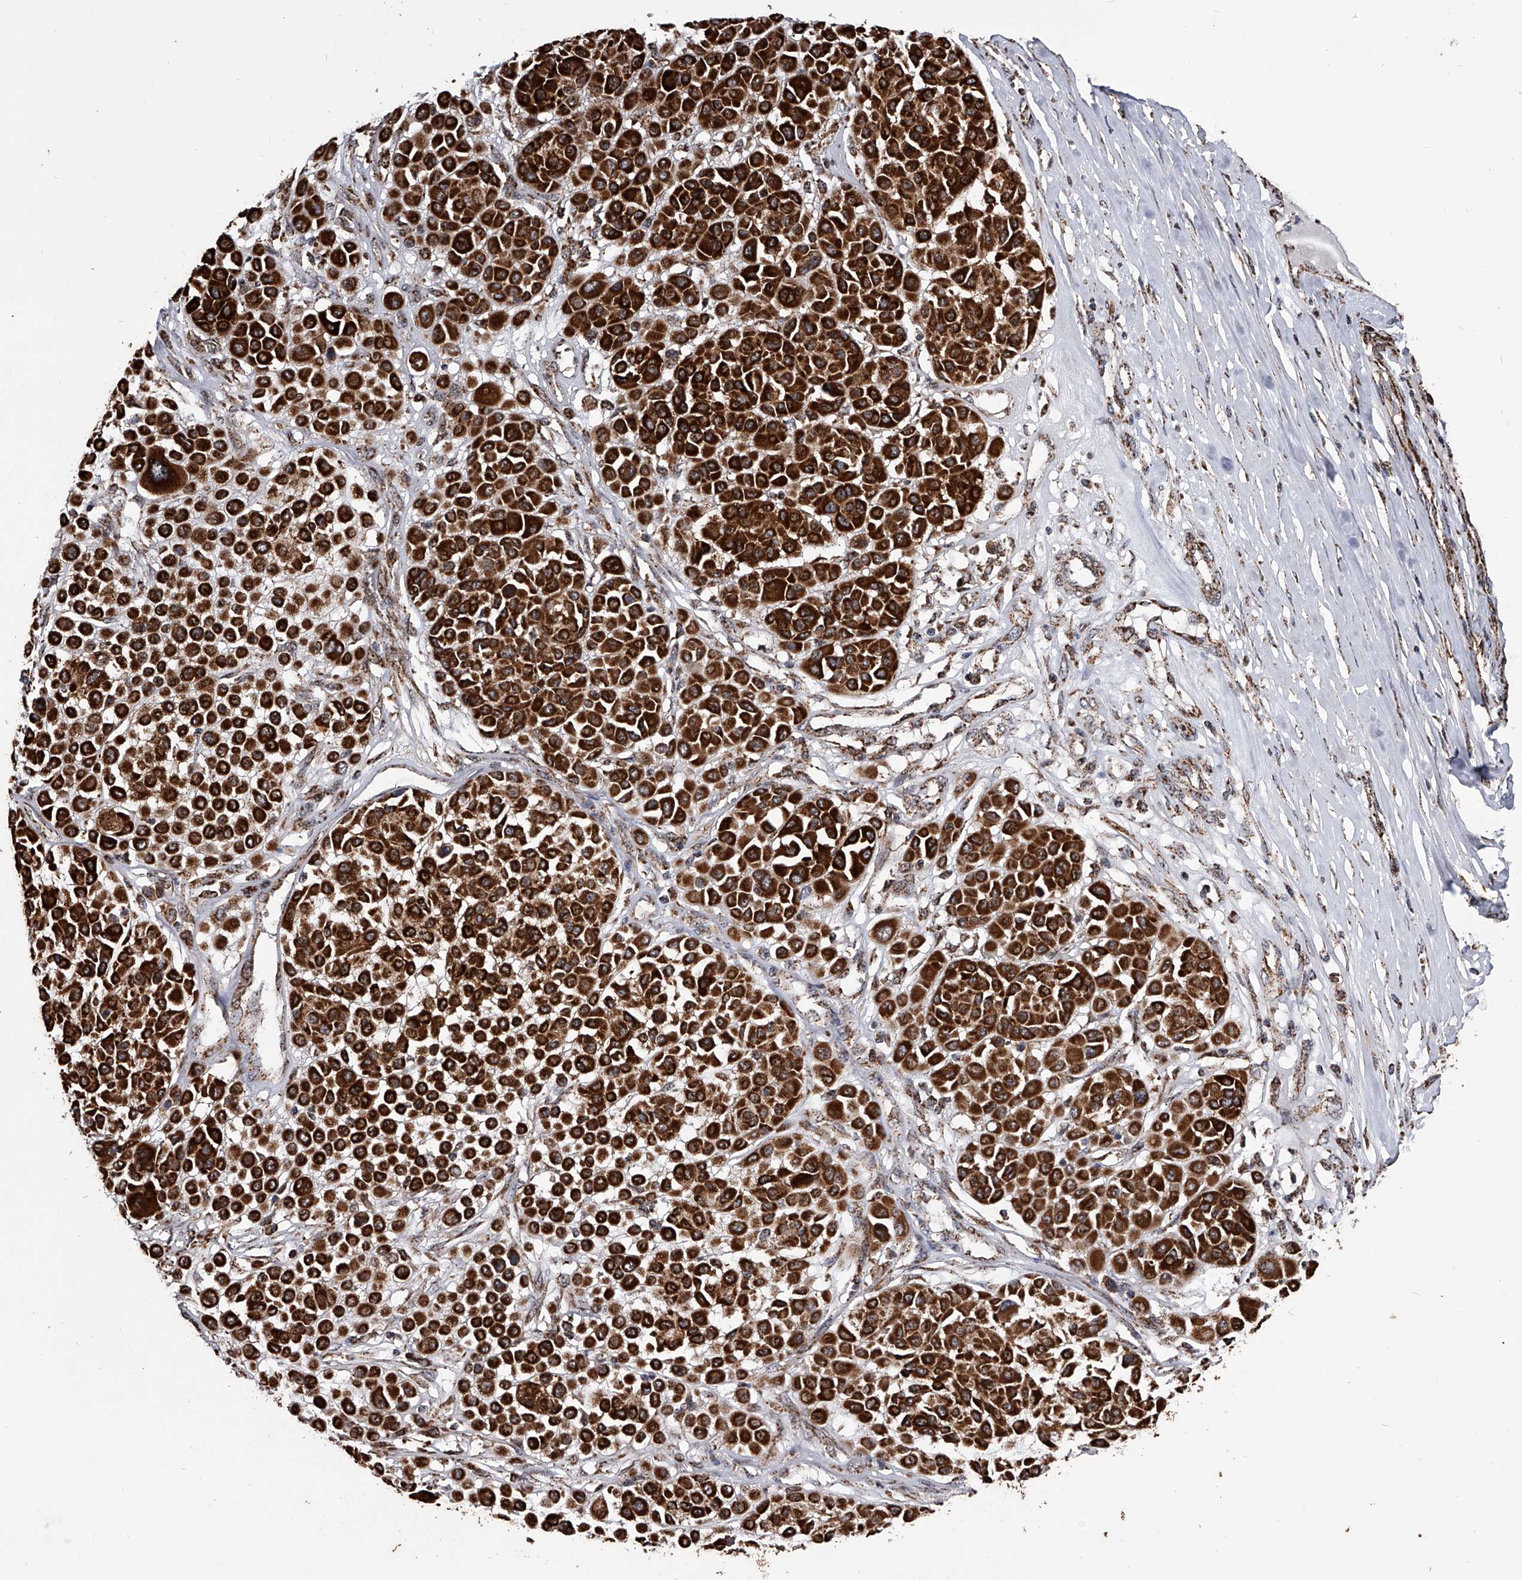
{"staining": {"intensity": "strong", "quantity": ">75%", "location": "cytoplasmic/membranous"}, "tissue": "melanoma", "cell_type": "Tumor cells", "image_type": "cancer", "snomed": [{"axis": "morphology", "description": "Malignant melanoma, Metastatic site"}, {"axis": "topography", "description": "Soft tissue"}], "caption": "Protein staining exhibits strong cytoplasmic/membranous staining in about >75% of tumor cells in melanoma.", "gene": "SMPDL3A", "patient": {"sex": "male", "age": 41}}